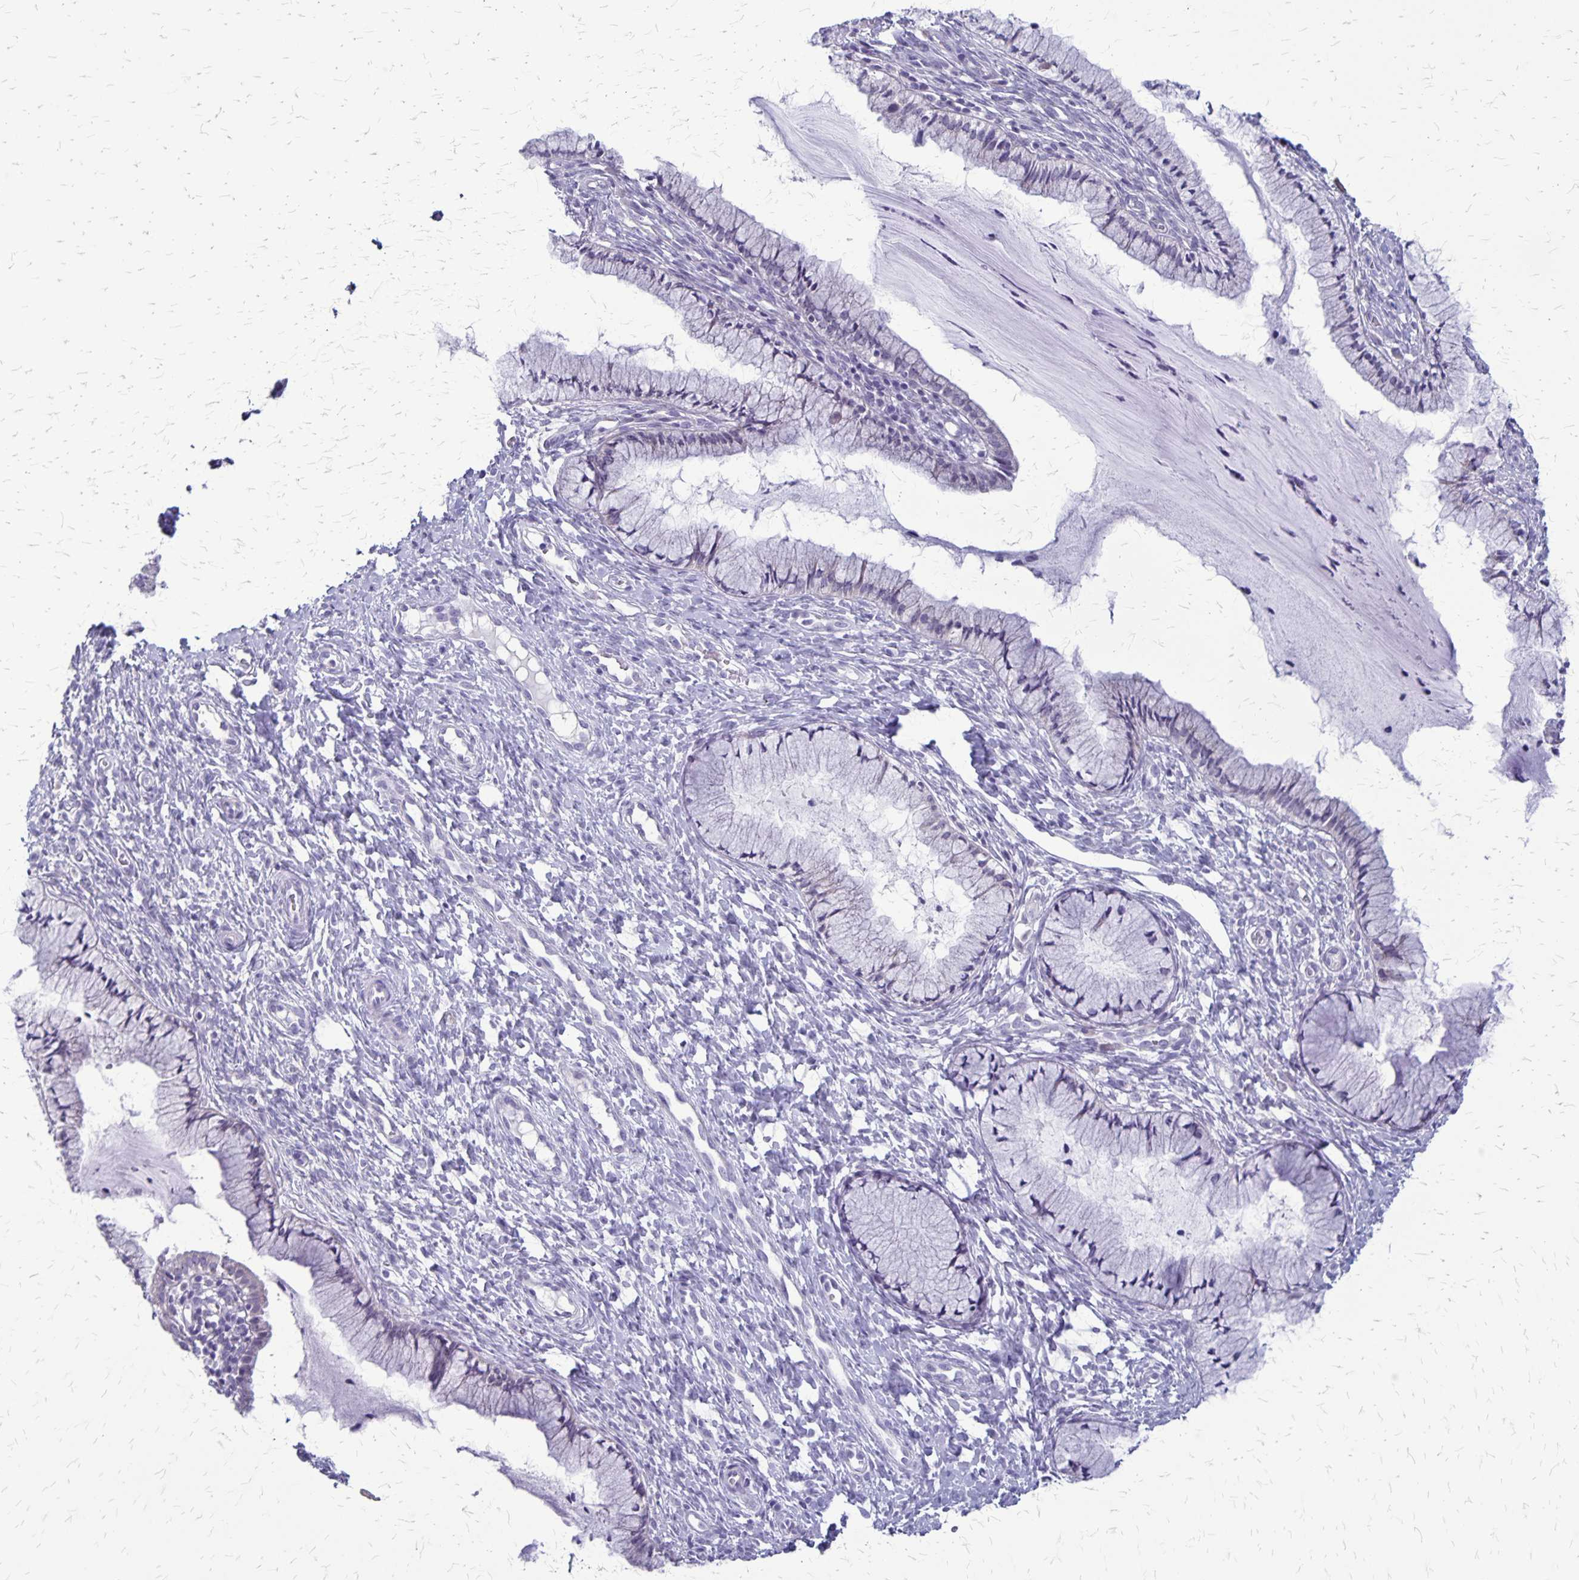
{"staining": {"intensity": "negative", "quantity": "none", "location": "none"}, "tissue": "cervix", "cell_type": "Glandular cells", "image_type": "normal", "snomed": [{"axis": "morphology", "description": "Normal tissue, NOS"}, {"axis": "topography", "description": "Cervix"}], "caption": "Glandular cells show no significant protein staining in normal cervix. (Immunohistochemistry, brightfield microscopy, high magnification).", "gene": "PLXNB3", "patient": {"sex": "female", "age": 36}}